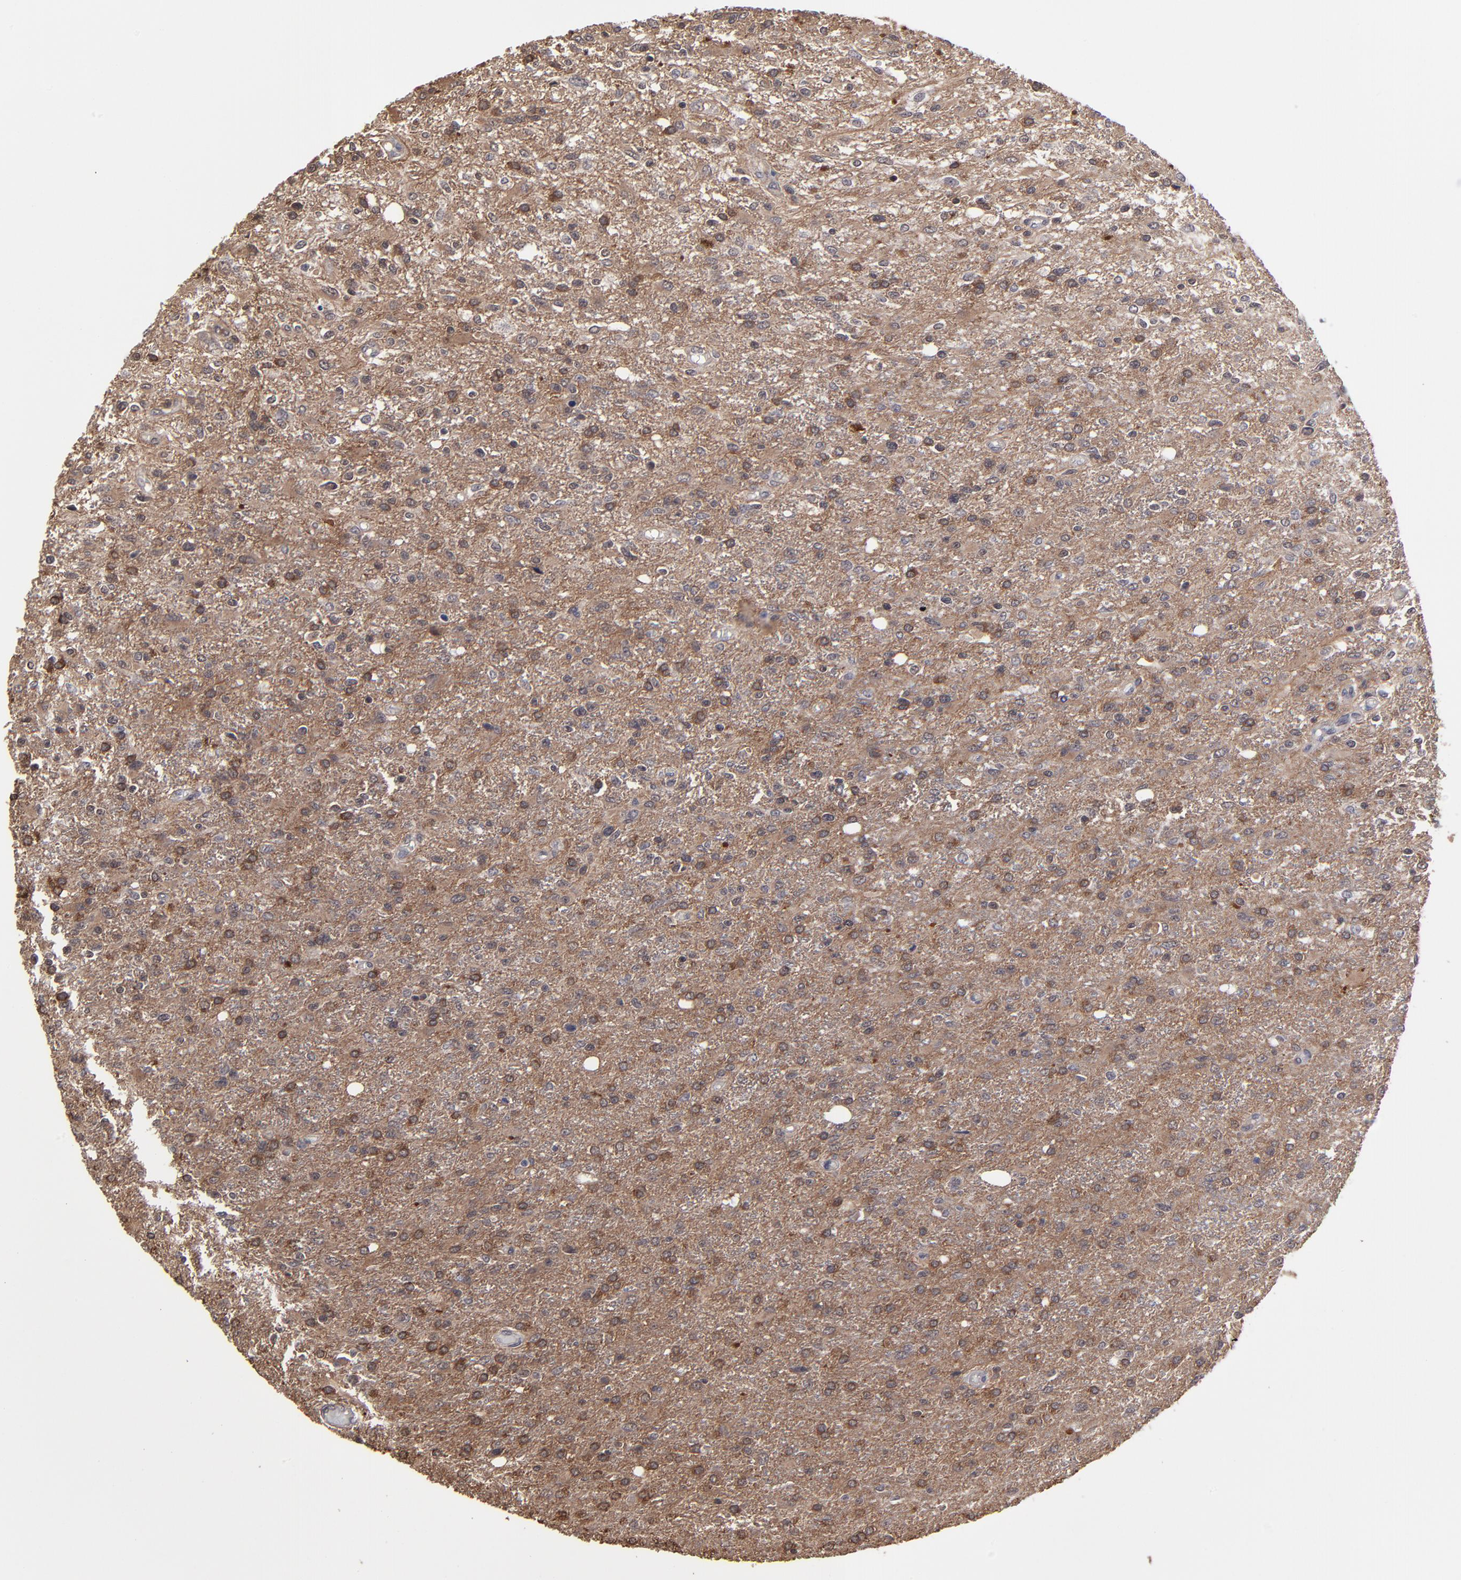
{"staining": {"intensity": "moderate", "quantity": ">75%", "location": "cytoplasmic/membranous"}, "tissue": "glioma", "cell_type": "Tumor cells", "image_type": "cancer", "snomed": [{"axis": "morphology", "description": "Glioma, malignant, High grade"}, {"axis": "topography", "description": "Cerebral cortex"}], "caption": "Protein analysis of malignant glioma (high-grade) tissue demonstrates moderate cytoplasmic/membranous expression in approximately >75% of tumor cells.", "gene": "CHL1", "patient": {"sex": "male", "age": 76}}